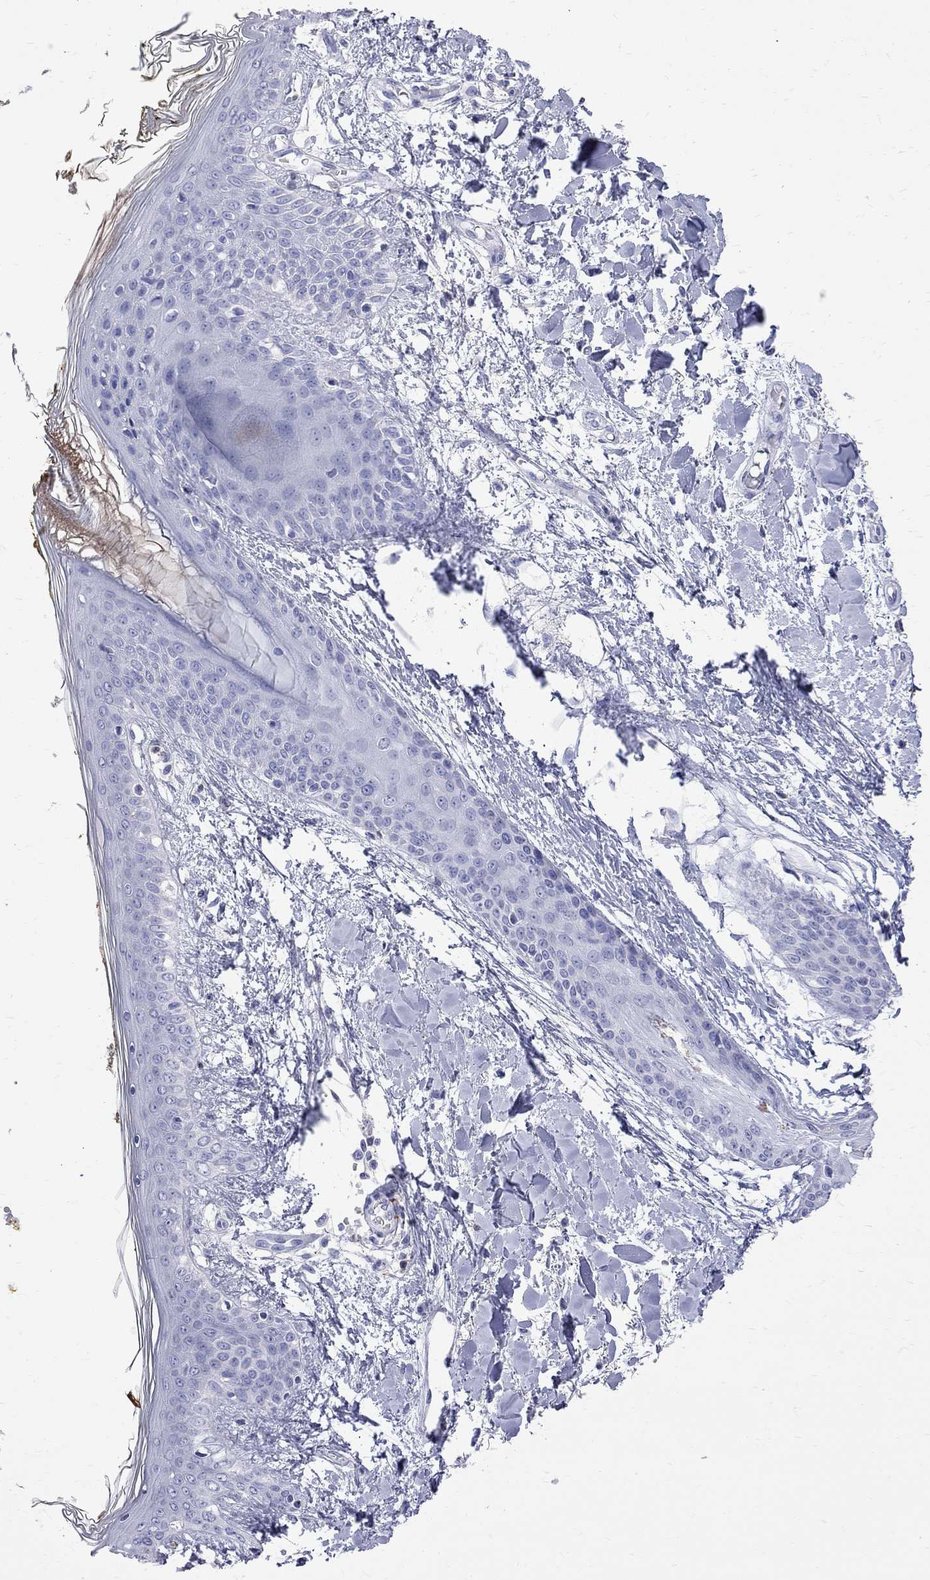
{"staining": {"intensity": "negative", "quantity": "none", "location": "none"}, "tissue": "skin", "cell_type": "Fibroblasts", "image_type": "normal", "snomed": [{"axis": "morphology", "description": "Normal tissue, NOS"}, {"axis": "topography", "description": "Skin"}], "caption": "Immunohistochemistry of normal skin shows no positivity in fibroblasts. (DAB (3,3'-diaminobenzidine) immunohistochemistry (IHC), high magnification).", "gene": "S100A3", "patient": {"sex": "female", "age": 34}}